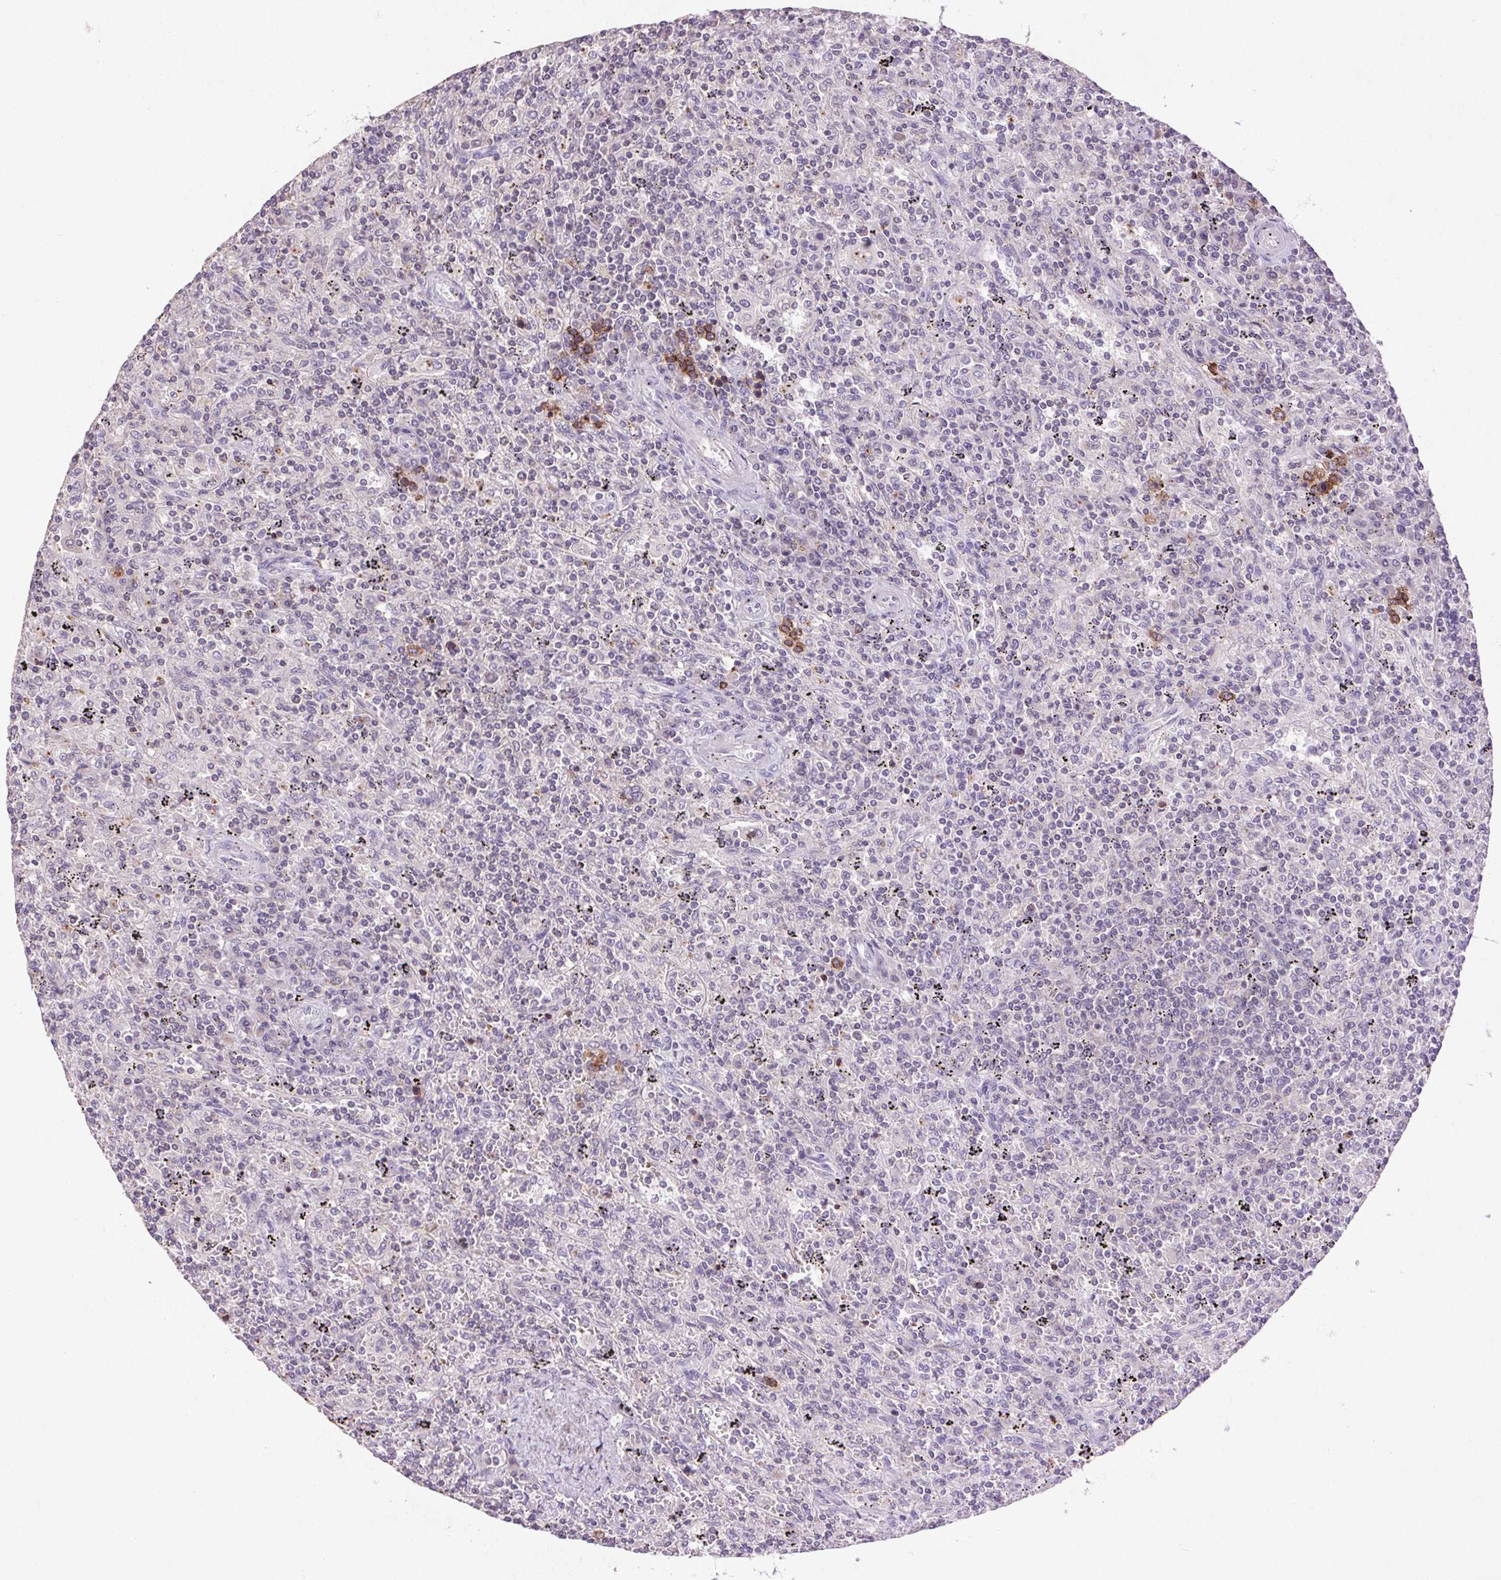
{"staining": {"intensity": "negative", "quantity": "none", "location": "none"}, "tissue": "lymphoma", "cell_type": "Tumor cells", "image_type": "cancer", "snomed": [{"axis": "morphology", "description": "Malignant lymphoma, non-Hodgkin's type, Low grade"}, {"axis": "topography", "description": "Spleen"}], "caption": "Immunohistochemistry (IHC) photomicrograph of lymphoma stained for a protein (brown), which shows no expression in tumor cells. (Brightfield microscopy of DAB IHC at high magnification).", "gene": "FNDC7", "patient": {"sex": "male", "age": 62}}